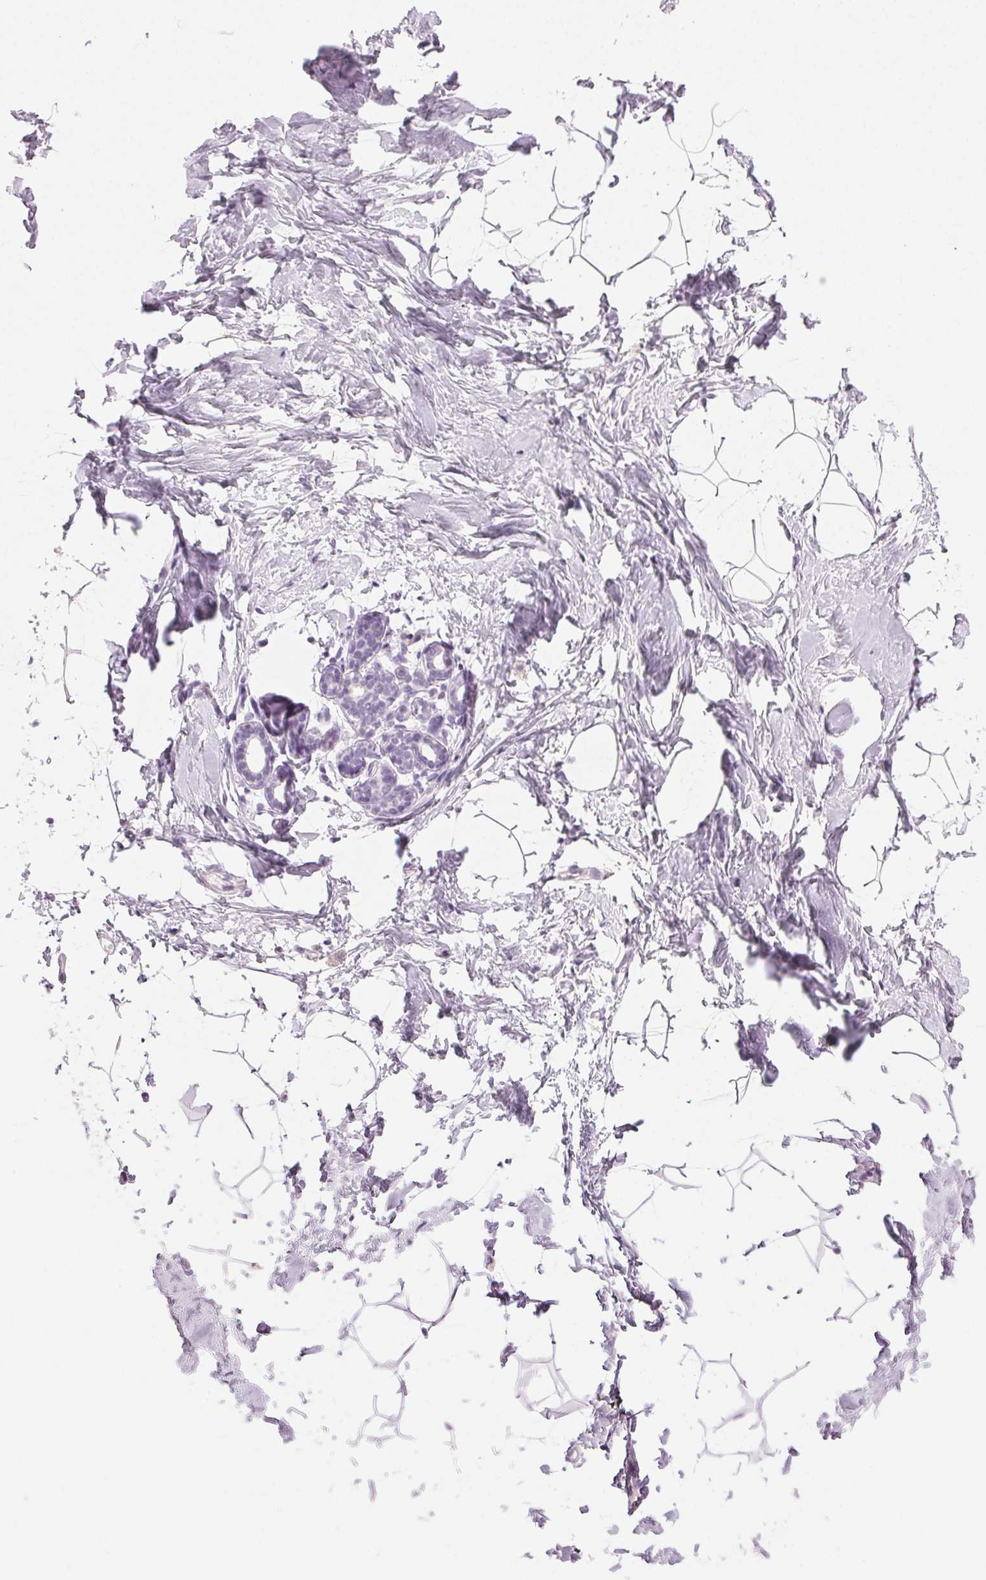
{"staining": {"intensity": "negative", "quantity": "none", "location": "none"}, "tissue": "breast", "cell_type": "Adipocytes", "image_type": "normal", "snomed": [{"axis": "morphology", "description": "Normal tissue, NOS"}, {"axis": "topography", "description": "Breast"}], "caption": "This micrograph is of unremarkable breast stained with IHC to label a protein in brown with the nuclei are counter-stained blue. There is no staining in adipocytes.", "gene": "MPO", "patient": {"sex": "female", "age": 32}}